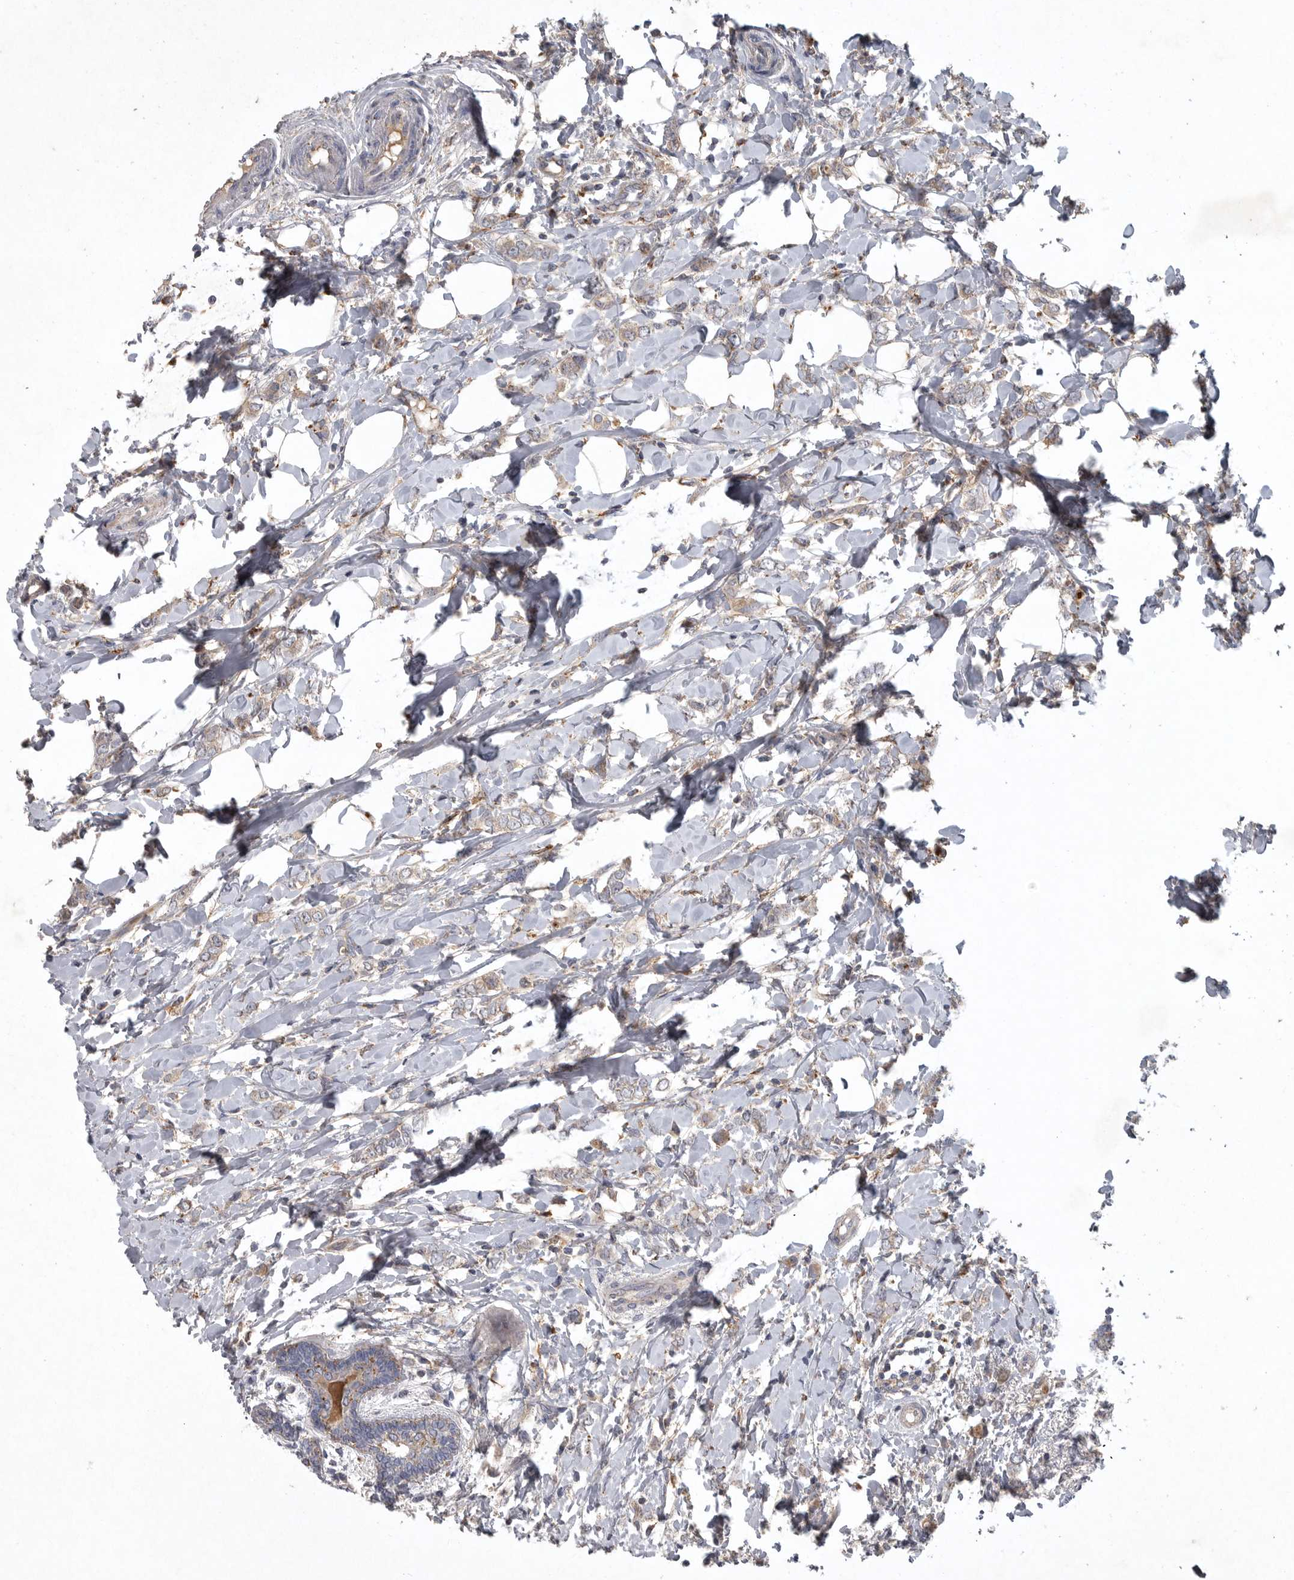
{"staining": {"intensity": "weak", "quantity": ">75%", "location": "cytoplasmic/membranous"}, "tissue": "breast cancer", "cell_type": "Tumor cells", "image_type": "cancer", "snomed": [{"axis": "morphology", "description": "Normal tissue, NOS"}, {"axis": "morphology", "description": "Lobular carcinoma"}, {"axis": "topography", "description": "Breast"}], "caption": "Breast cancer stained with IHC displays weak cytoplasmic/membranous staining in about >75% of tumor cells.", "gene": "LAMTOR3", "patient": {"sex": "female", "age": 47}}